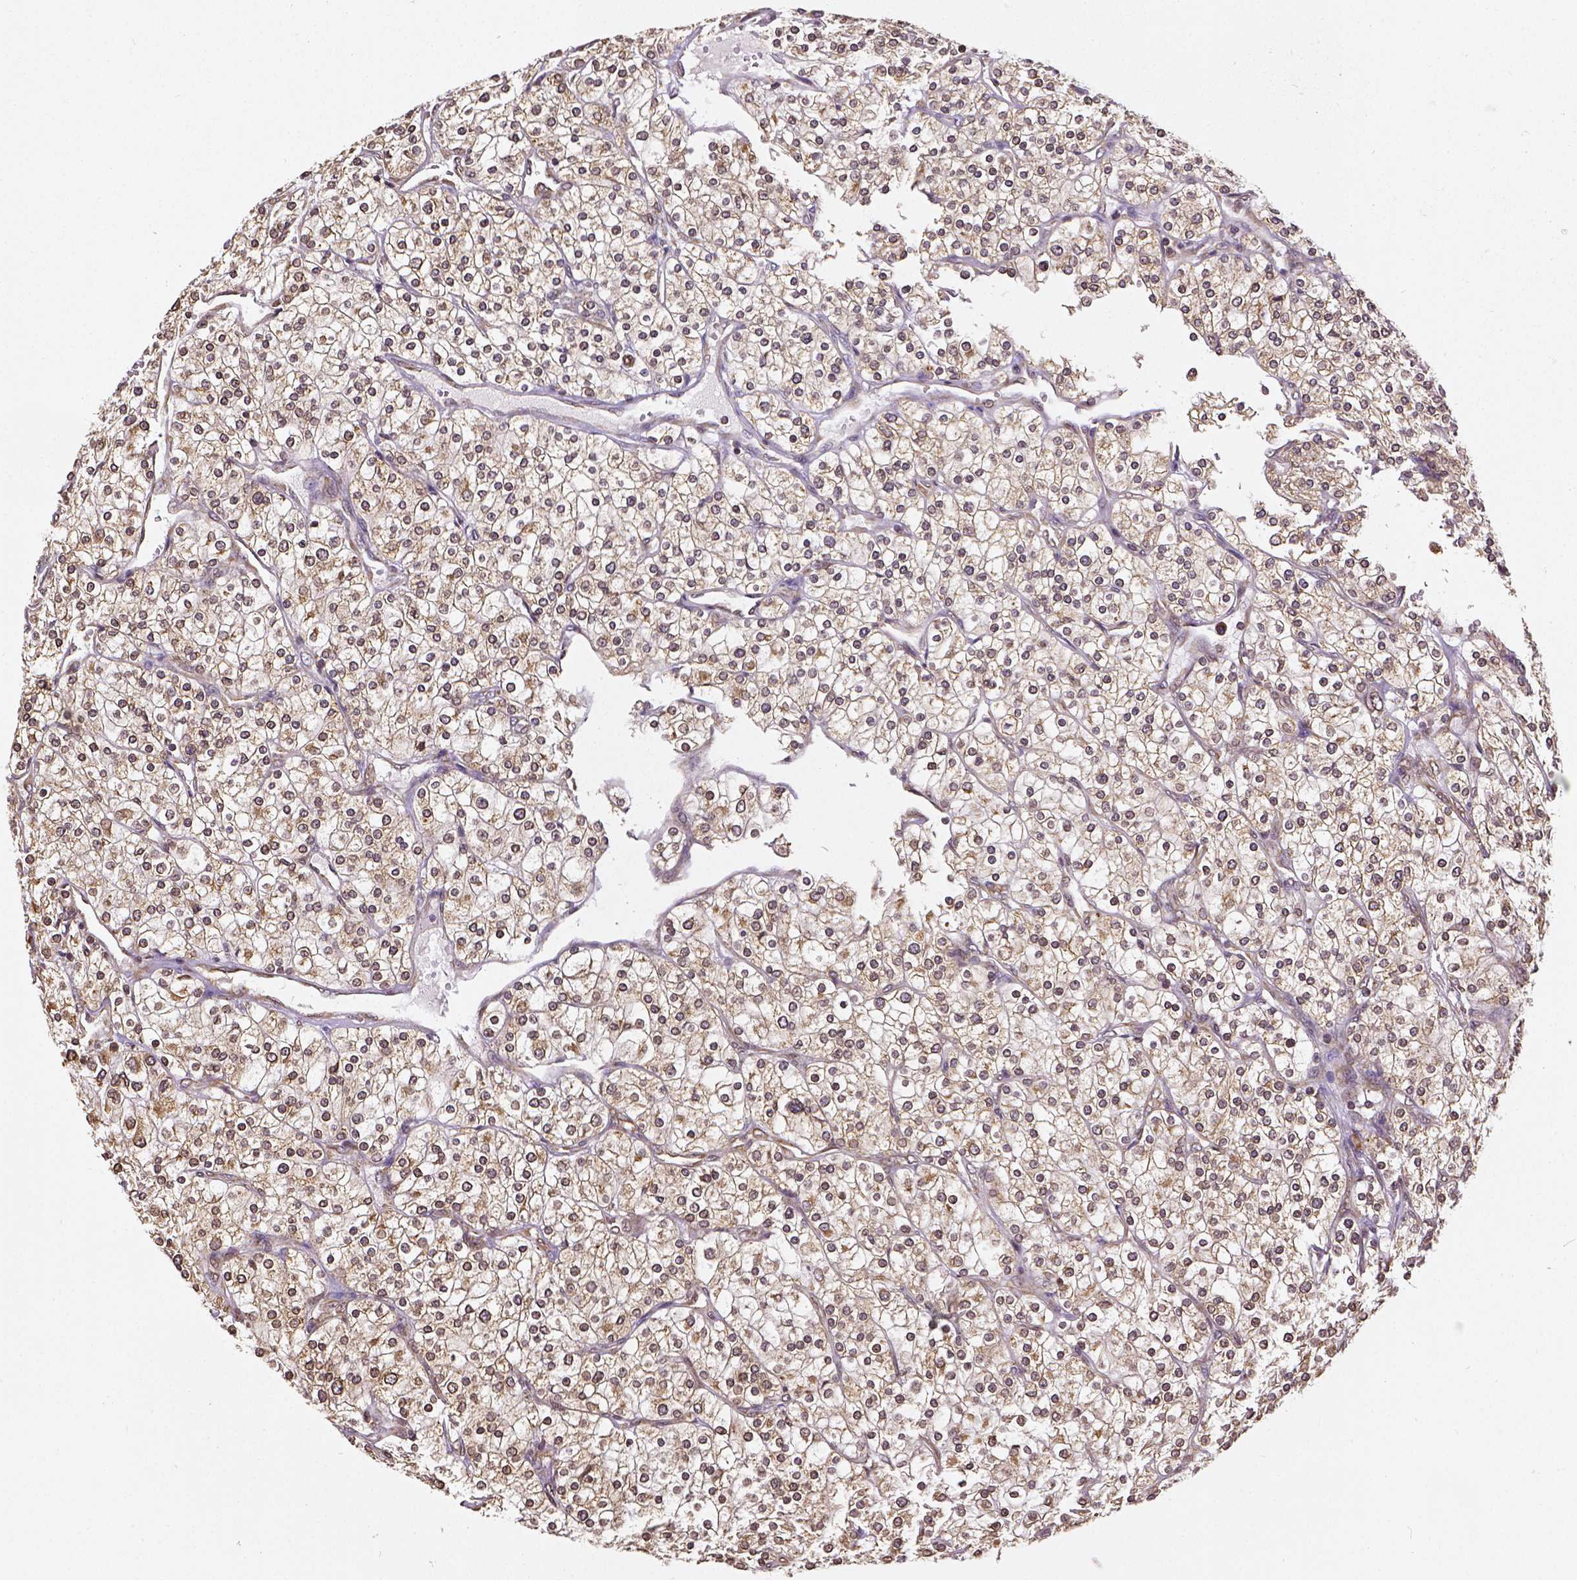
{"staining": {"intensity": "moderate", "quantity": ">75%", "location": "cytoplasmic/membranous,nuclear"}, "tissue": "renal cancer", "cell_type": "Tumor cells", "image_type": "cancer", "snomed": [{"axis": "morphology", "description": "Adenocarcinoma, NOS"}, {"axis": "topography", "description": "Kidney"}], "caption": "Approximately >75% of tumor cells in renal cancer (adenocarcinoma) exhibit moderate cytoplasmic/membranous and nuclear protein positivity as visualized by brown immunohistochemical staining.", "gene": "MTDH", "patient": {"sex": "male", "age": 80}}